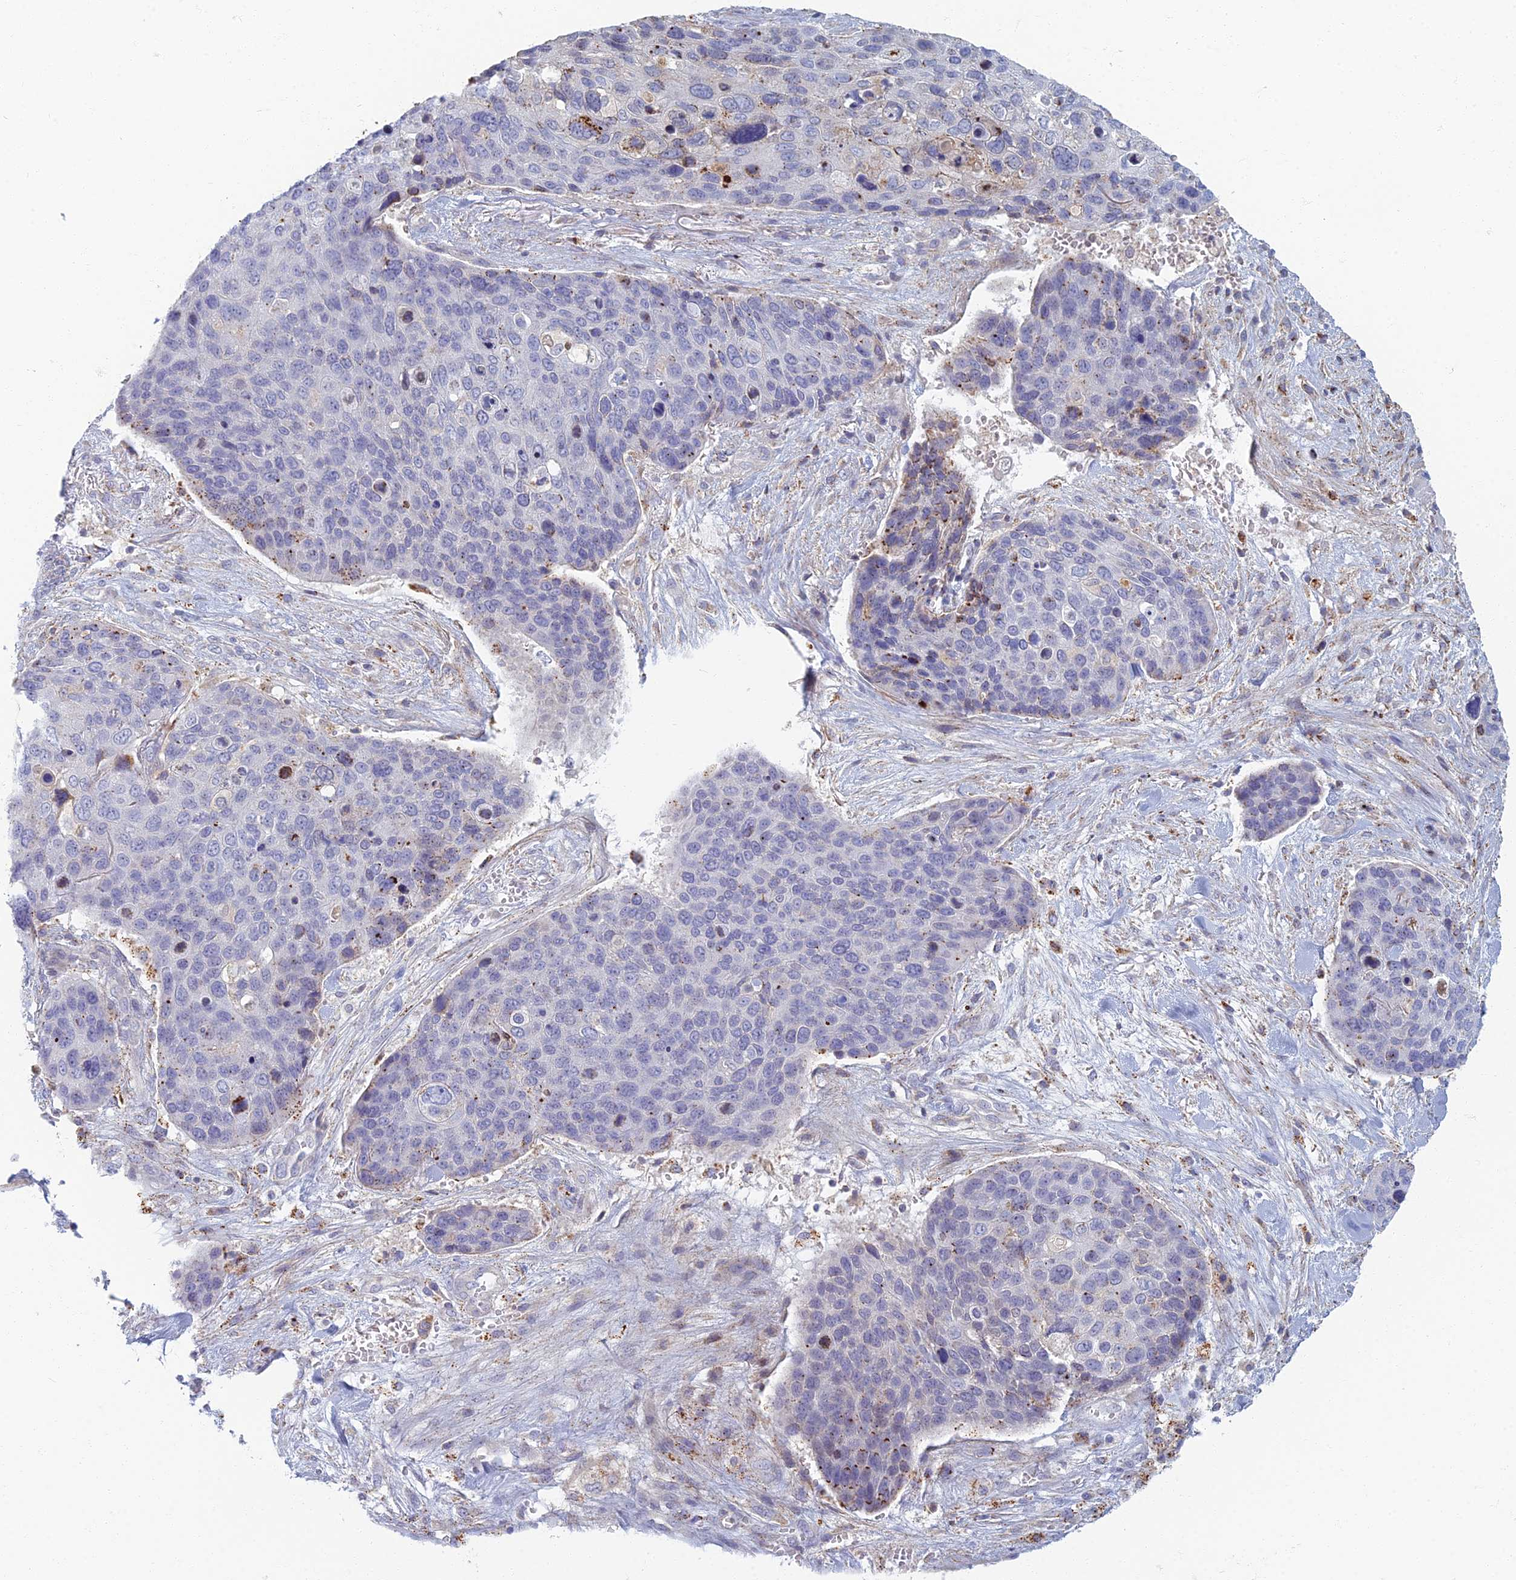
{"staining": {"intensity": "negative", "quantity": "none", "location": "none"}, "tissue": "skin cancer", "cell_type": "Tumor cells", "image_type": "cancer", "snomed": [{"axis": "morphology", "description": "Basal cell carcinoma"}, {"axis": "topography", "description": "Skin"}], "caption": "A histopathology image of skin cancer stained for a protein displays no brown staining in tumor cells.", "gene": "CHMP4B", "patient": {"sex": "female", "age": 74}}